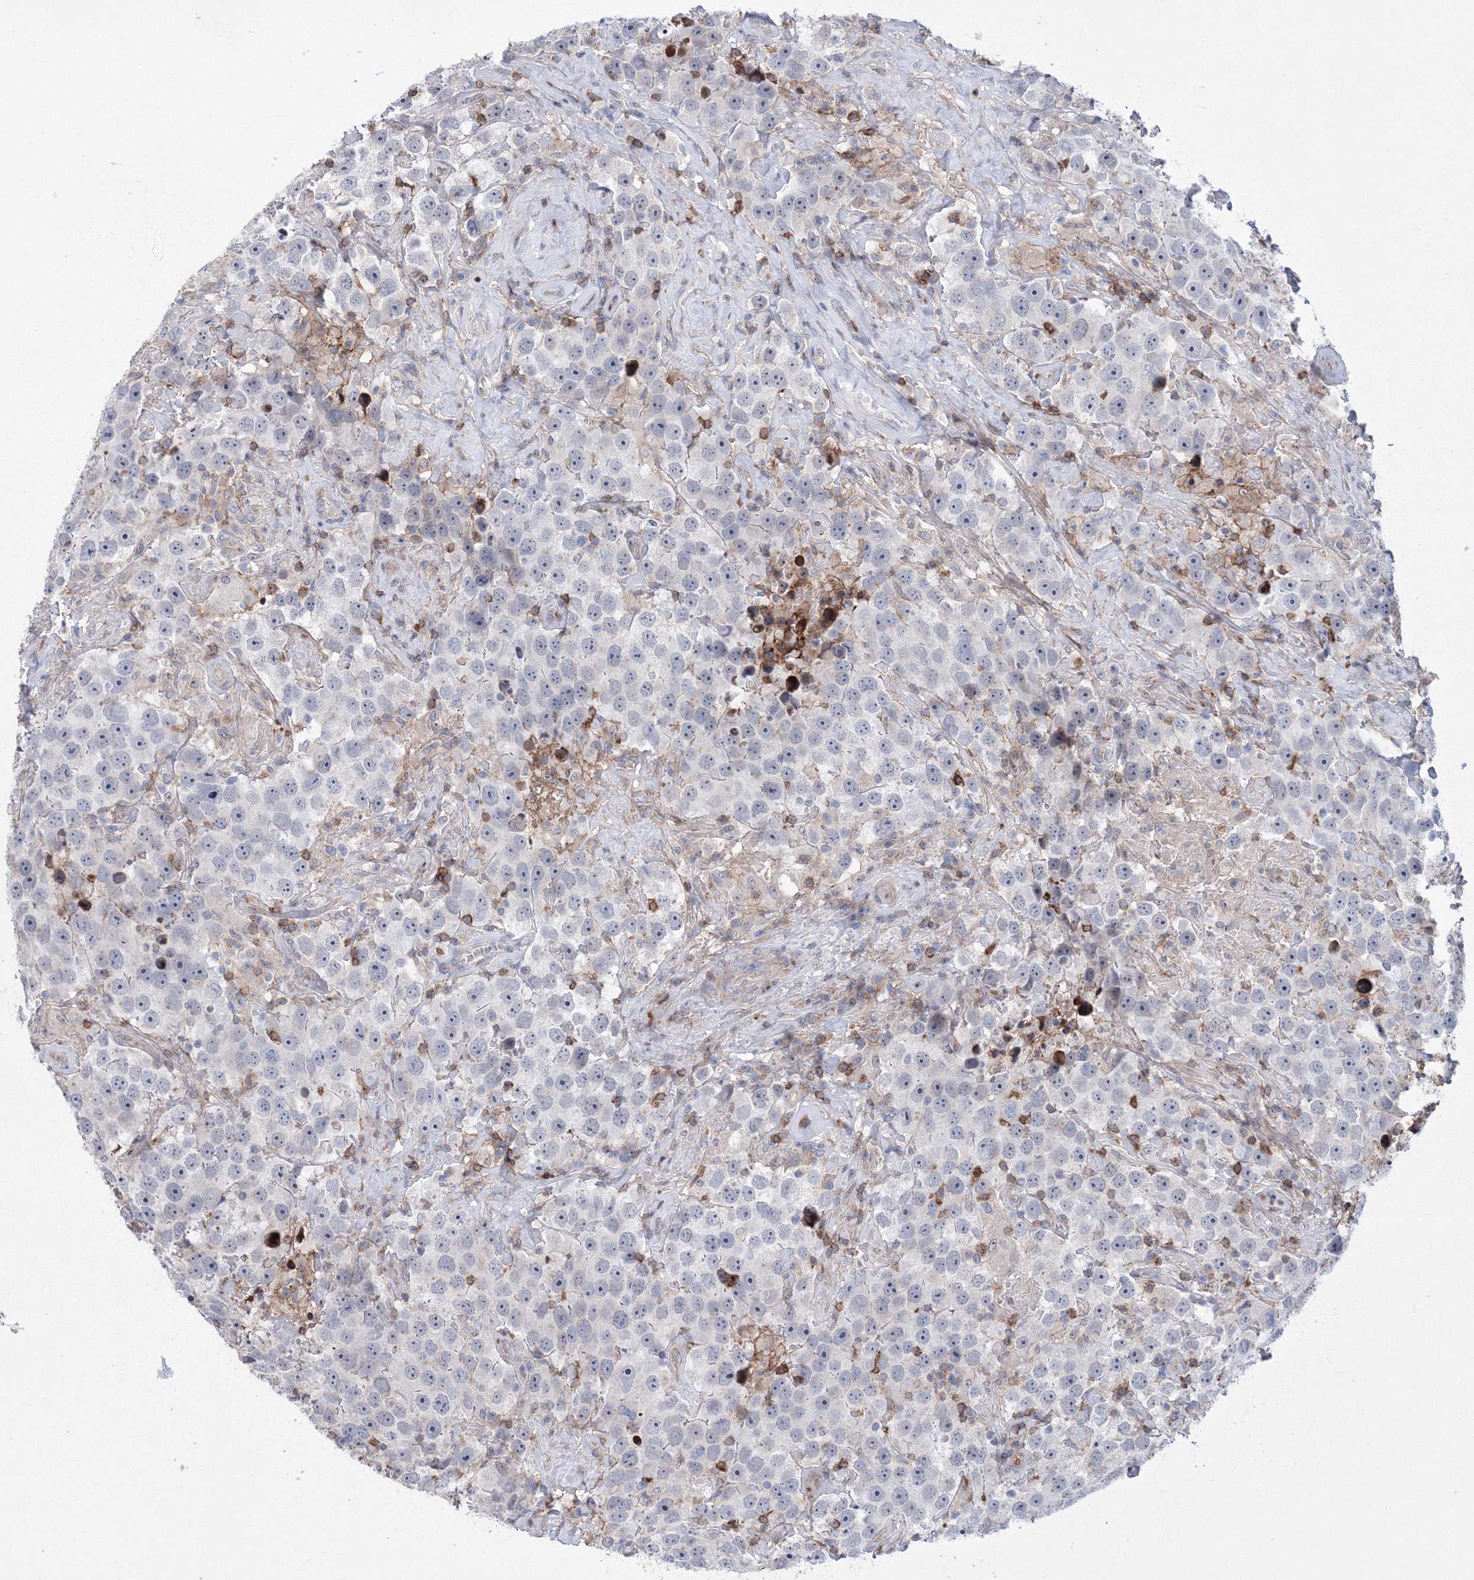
{"staining": {"intensity": "negative", "quantity": "none", "location": "none"}, "tissue": "testis cancer", "cell_type": "Tumor cells", "image_type": "cancer", "snomed": [{"axis": "morphology", "description": "Seminoma, NOS"}, {"axis": "topography", "description": "Testis"}], "caption": "Tumor cells show no significant positivity in seminoma (testis).", "gene": "RNPEPL1", "patient": {"sex": "male", "age": 49}}